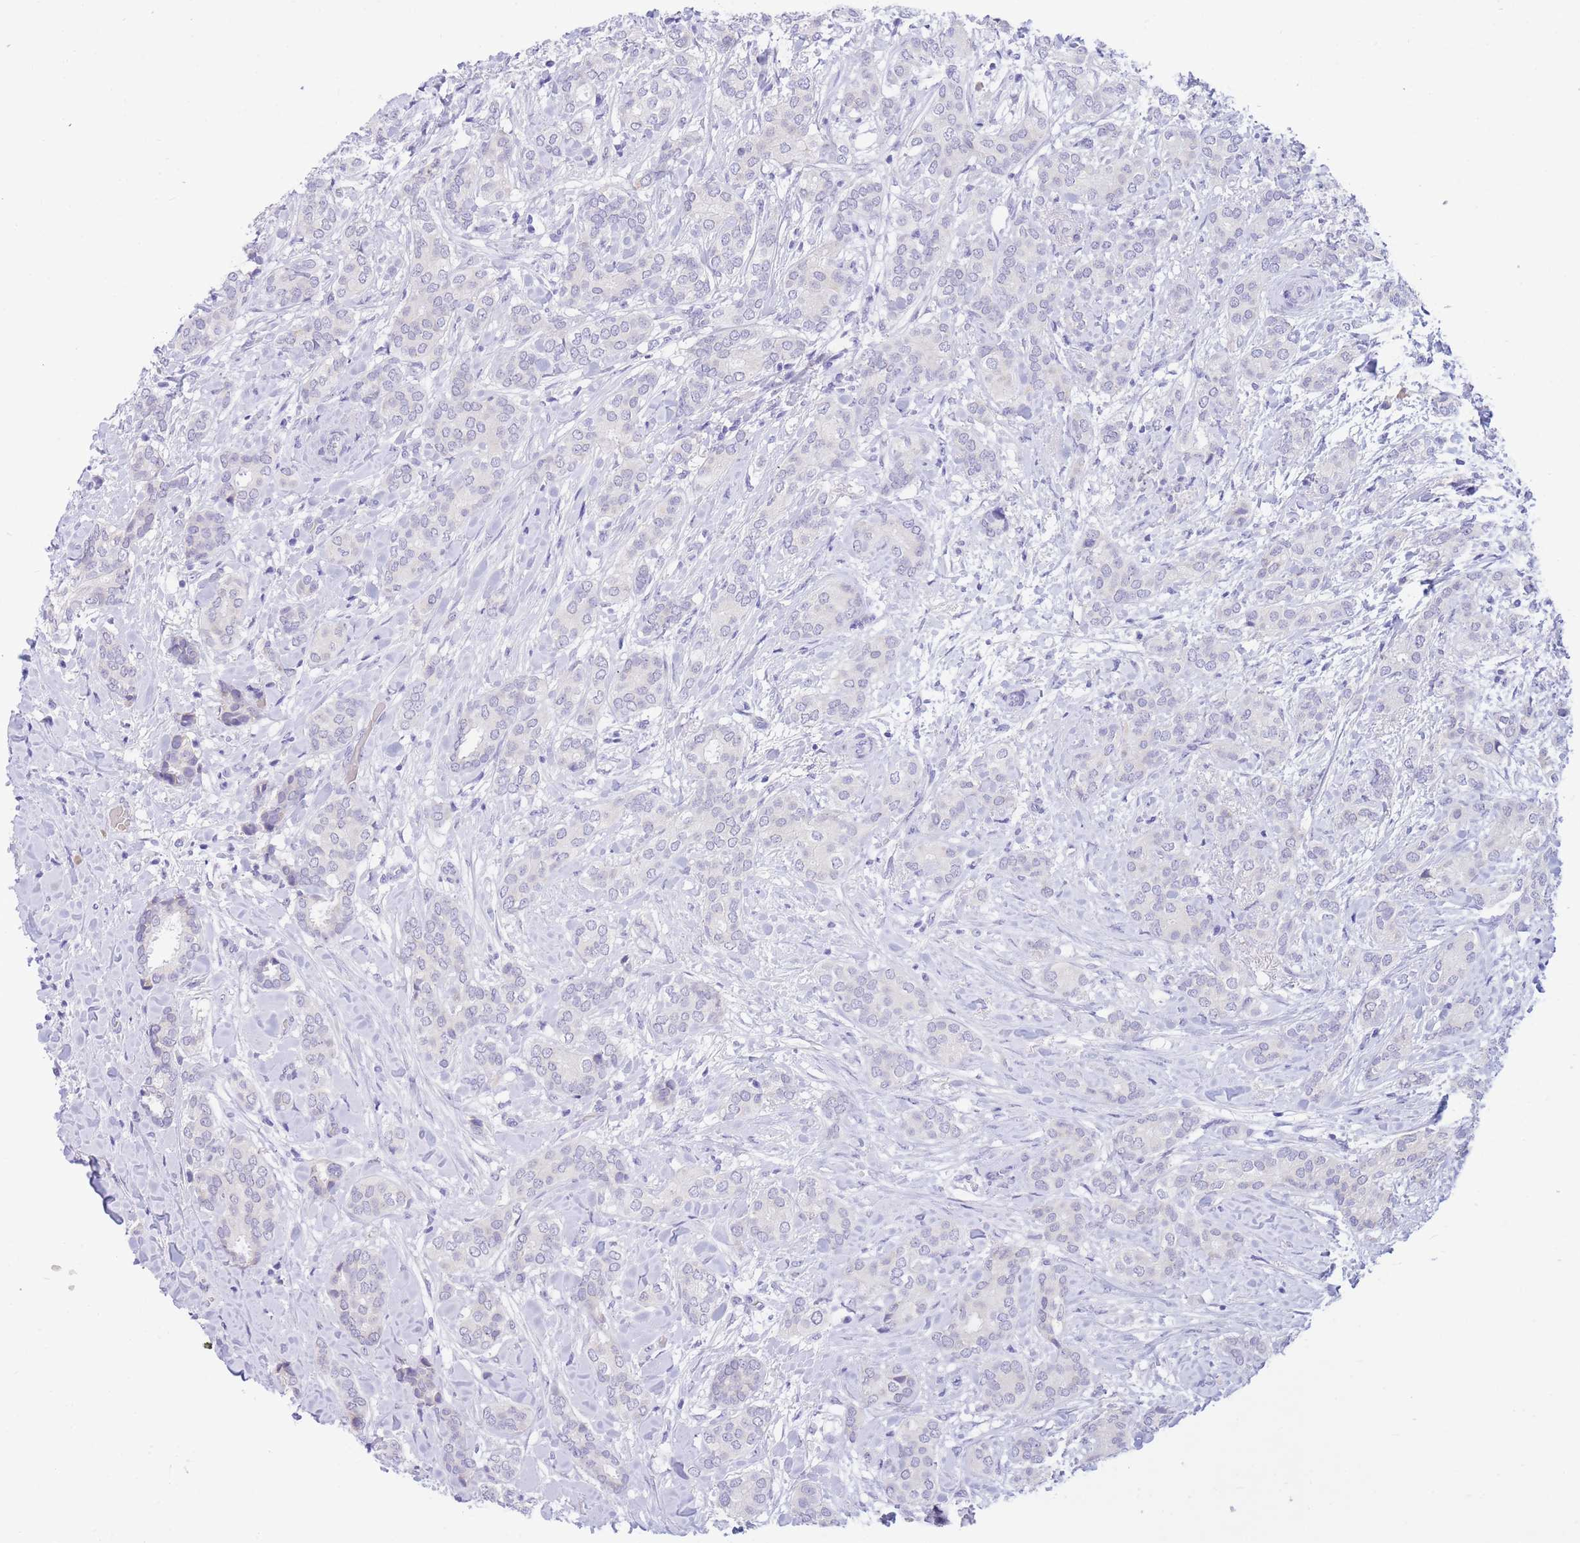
{"staining": {"intensity": "negative", "quantity": "none", "location": "none"}, "tissue": "breast cancer", "cell_type": "Tumor cells", "image_type": "cancer", "snomed": [{"axis": "morphology", "description": "Duct carcinoma"}, {"axis": "topography", "description": "Breast"}], "caption": "Breast cancer (infiltrating ductal carcinoma) stained for a protein using immunohistochemistry (IHC) demonstrates no positivity tumor cells.", "gene": "SSUH2", "patient": {"sex": "female", "age": 73}}